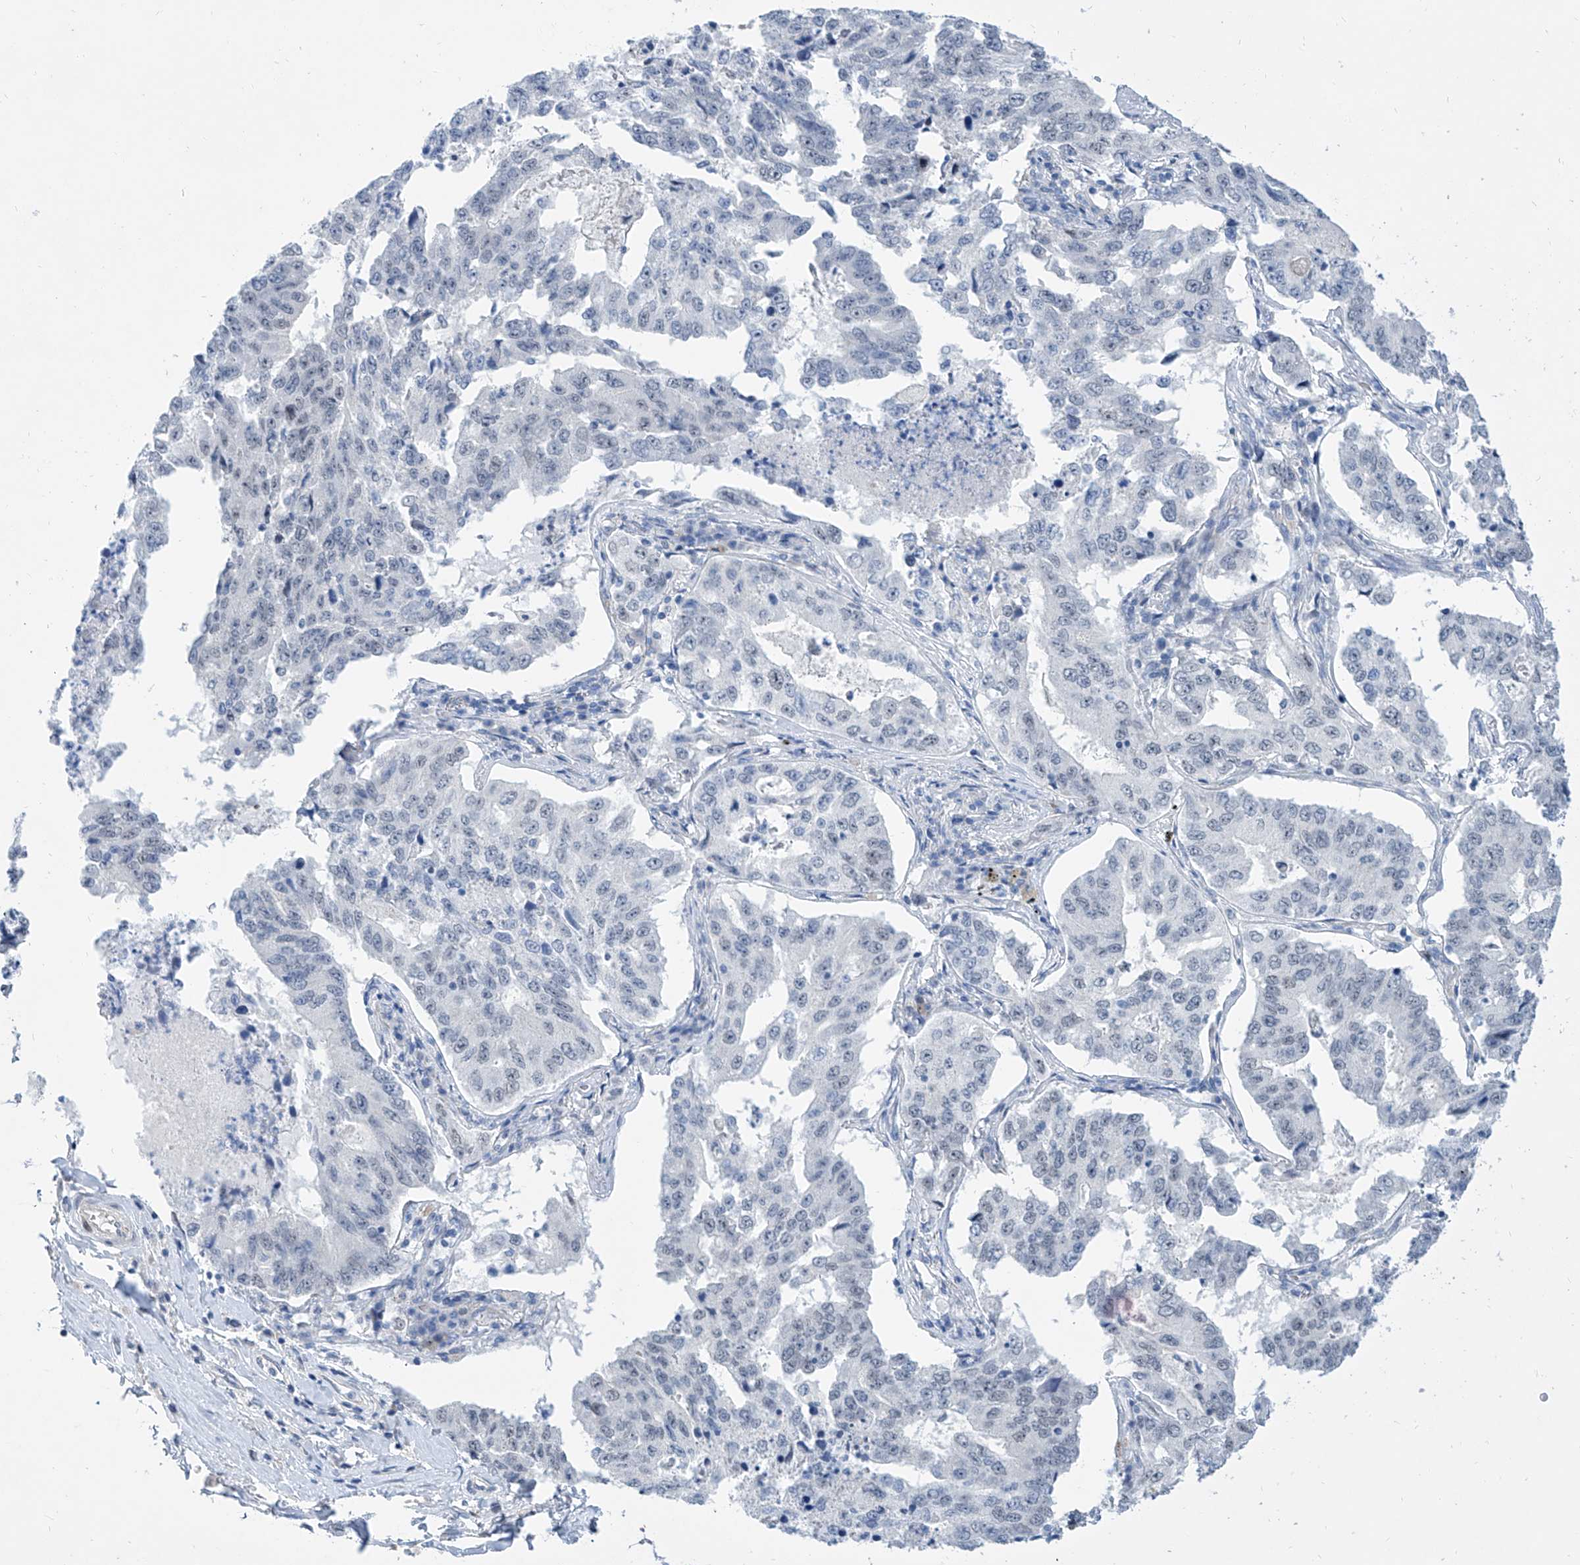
{"staining": {"intensity": "negative", "quantity": "none", "location": "none"}, "tissue": "lung cancer", "cell_type": "Tumor cells", "image_type": "cancer", "snomed": [{"axis": "morphology", "description": "Adenocarcinoma, NOS"}, {"axis": "topography", "description": "Lung"}], "caption": "Immunohistochemistry (IHC) photomicrograph of lung adenocarcinoma stained for a protein (brown), which demonstrates no positivity in tumor cells. (IHC, brightfield microscopy, high magnification).", "gene": "BPTF", "patient": {"sex": "female", "age": 51}}